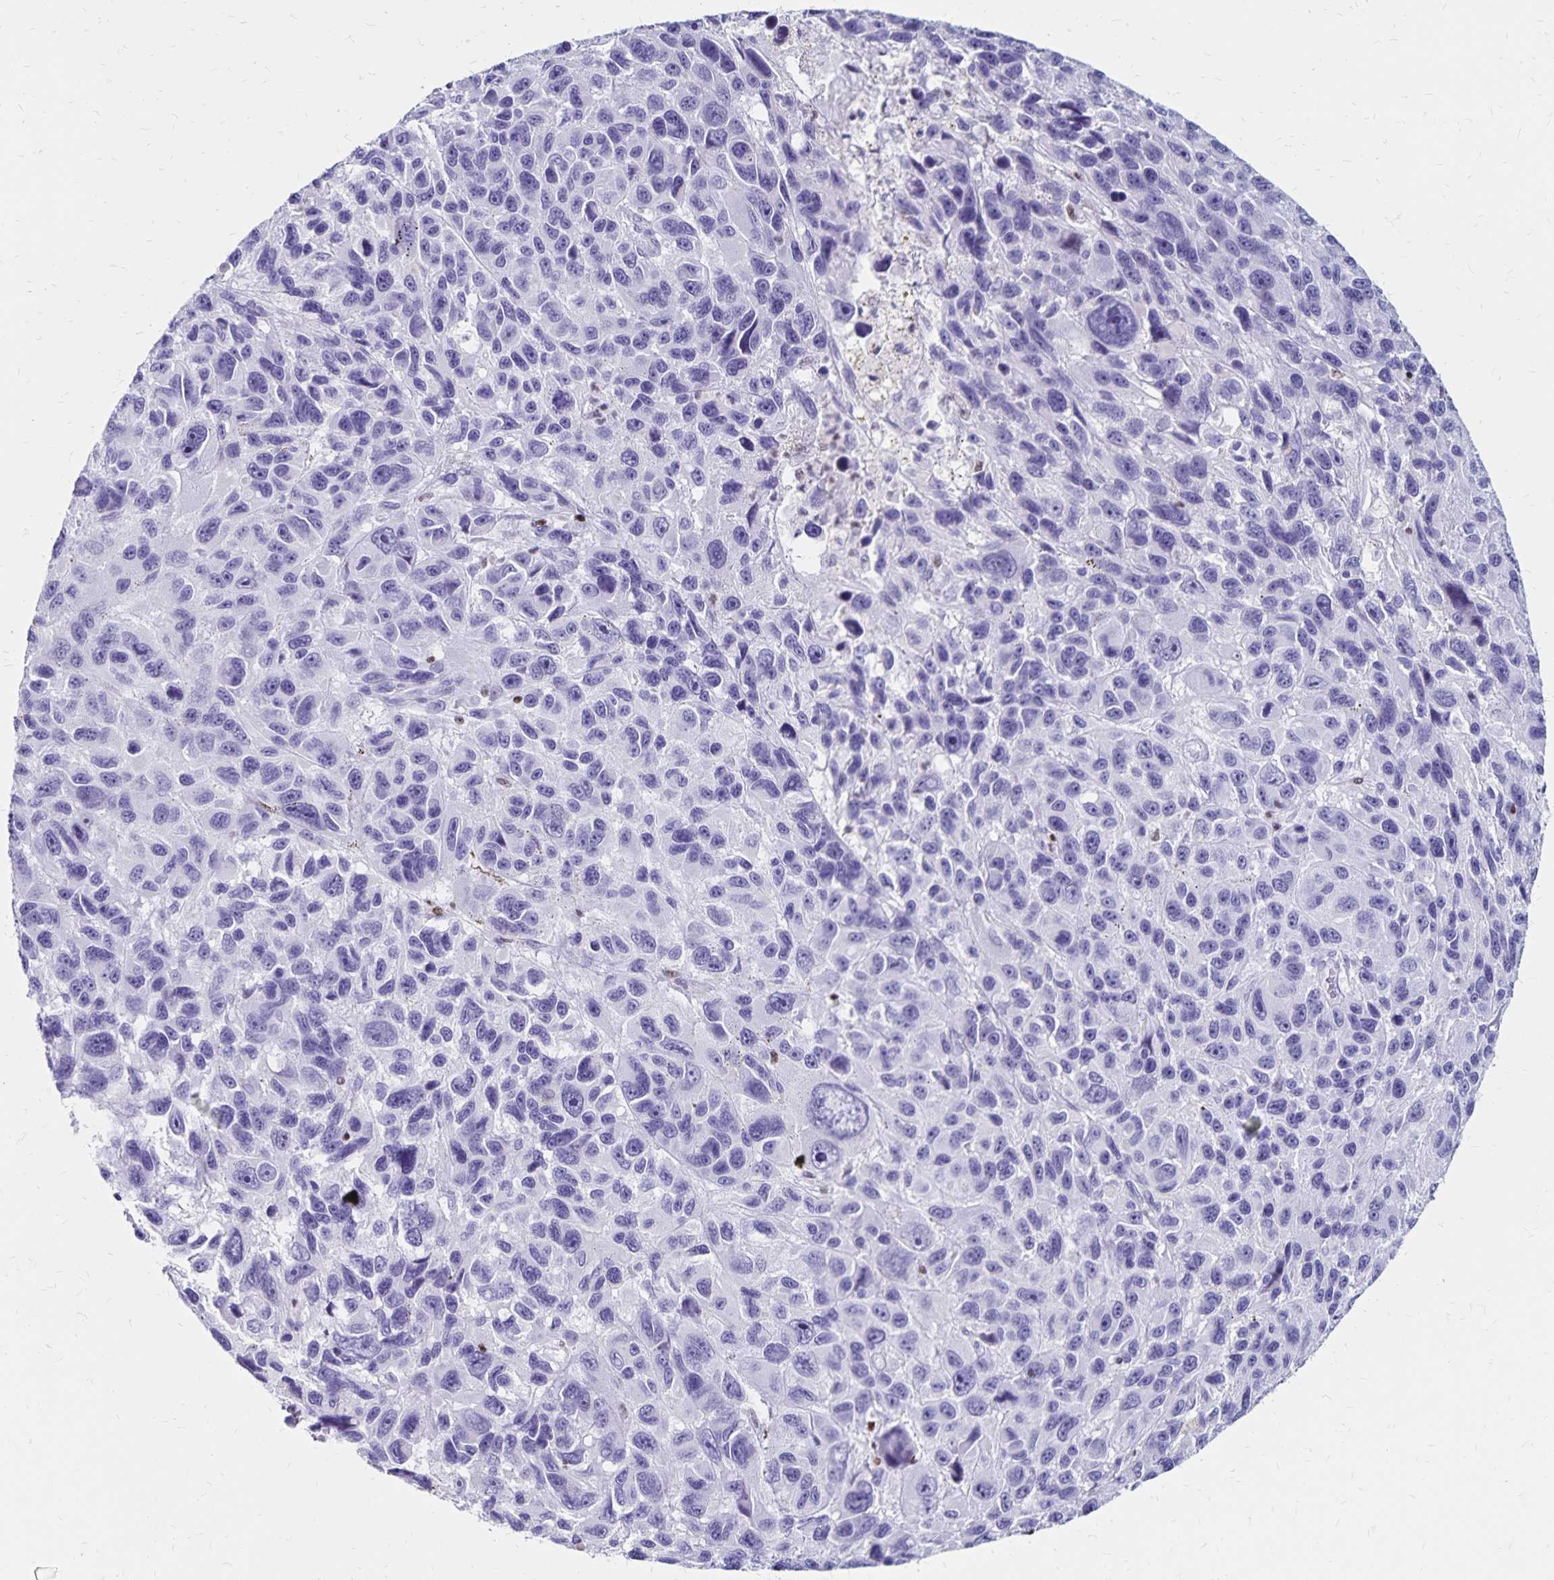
{"staining": {"intensity": "negative", "quantity": "none", "location": "none"}, "tissue": "melanoma", "cell_type": "Tumor cells", "image_type": "cancer", "snomed": [{"axis": "morphology", "description": "Malignant melanoma, NOS"}, {"axis": "topography", "description": "Skin"}], "caption": "The immunohistochemistry (IHC) image has no significant staining in tumor cells of malignant melanoma tissue.", "gene": "IKZF1", "patient": {"sex": "male", "age": 53}}